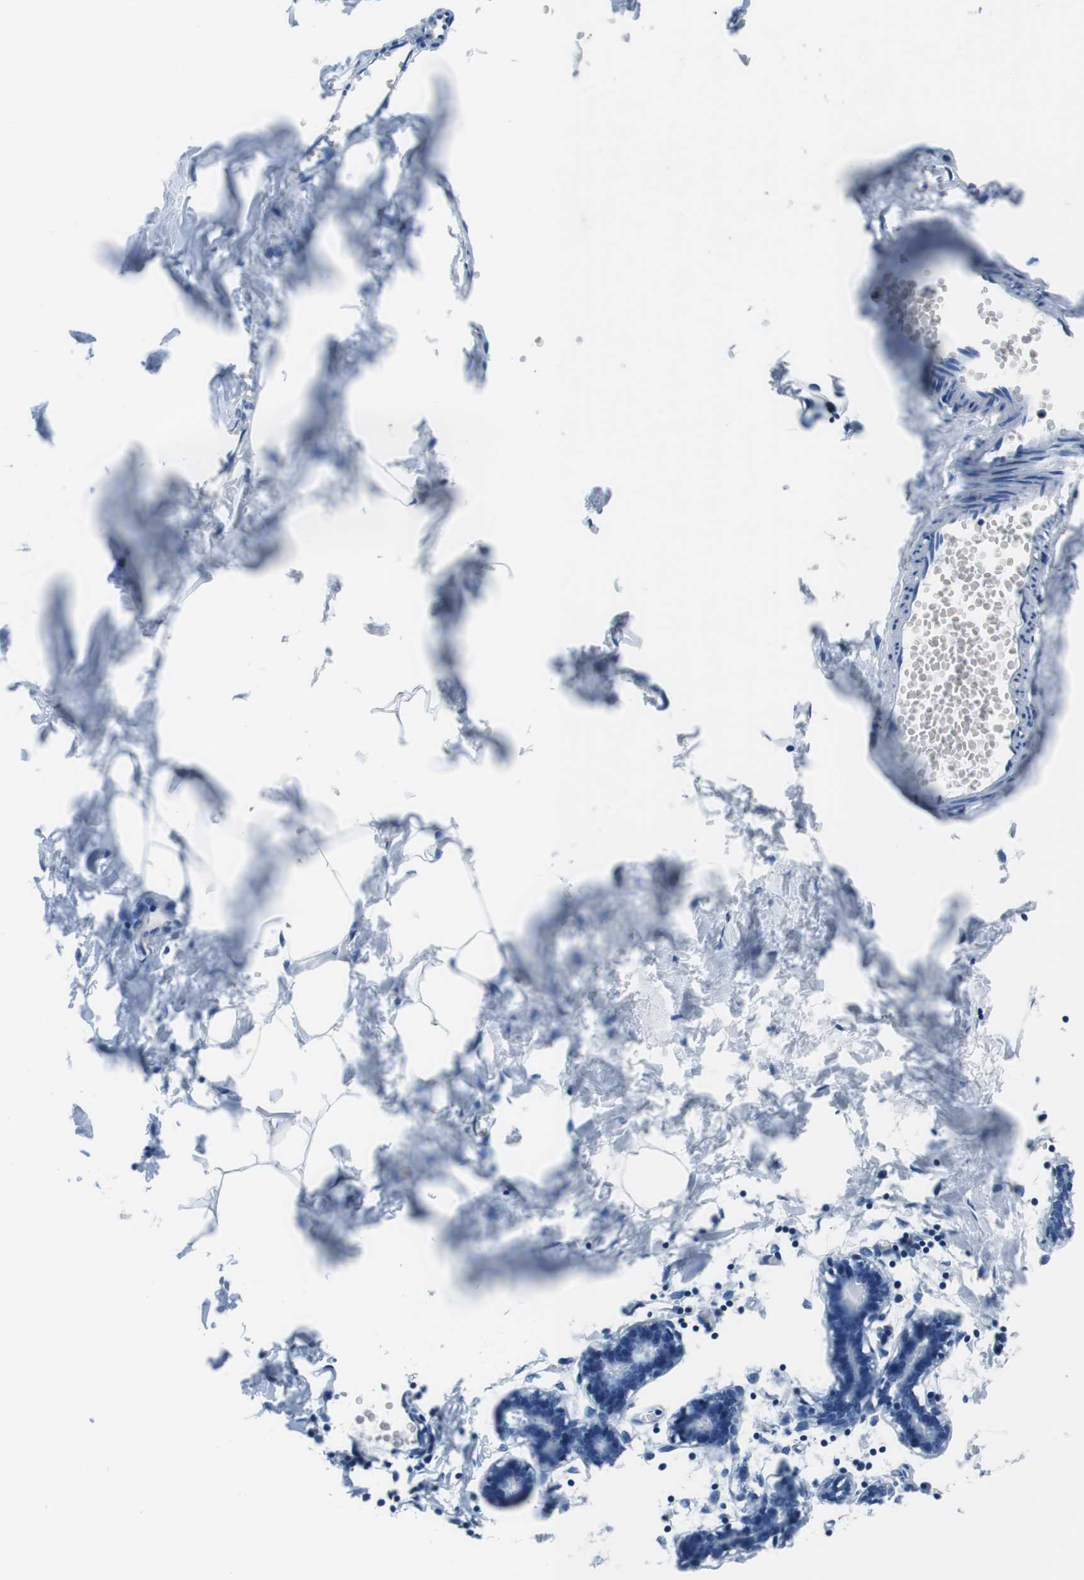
{"staining": {"intensity": "negative", "quantity": "none", "location": "none"}, "tissue": "breast", "cell_type": "Adipocytes", "image_type": "normal", "snomed": [{"axis": "morphology", "description": "Normal tissue, NOS"}, {"axis": "topography", "description": "Breast"}], "caption": "Image shows no protein expression in adipocytes of benign breast. Nuclei are stained in blue.", "gene": "TULP3", "patient": {"sex": "female", "age": 27}}